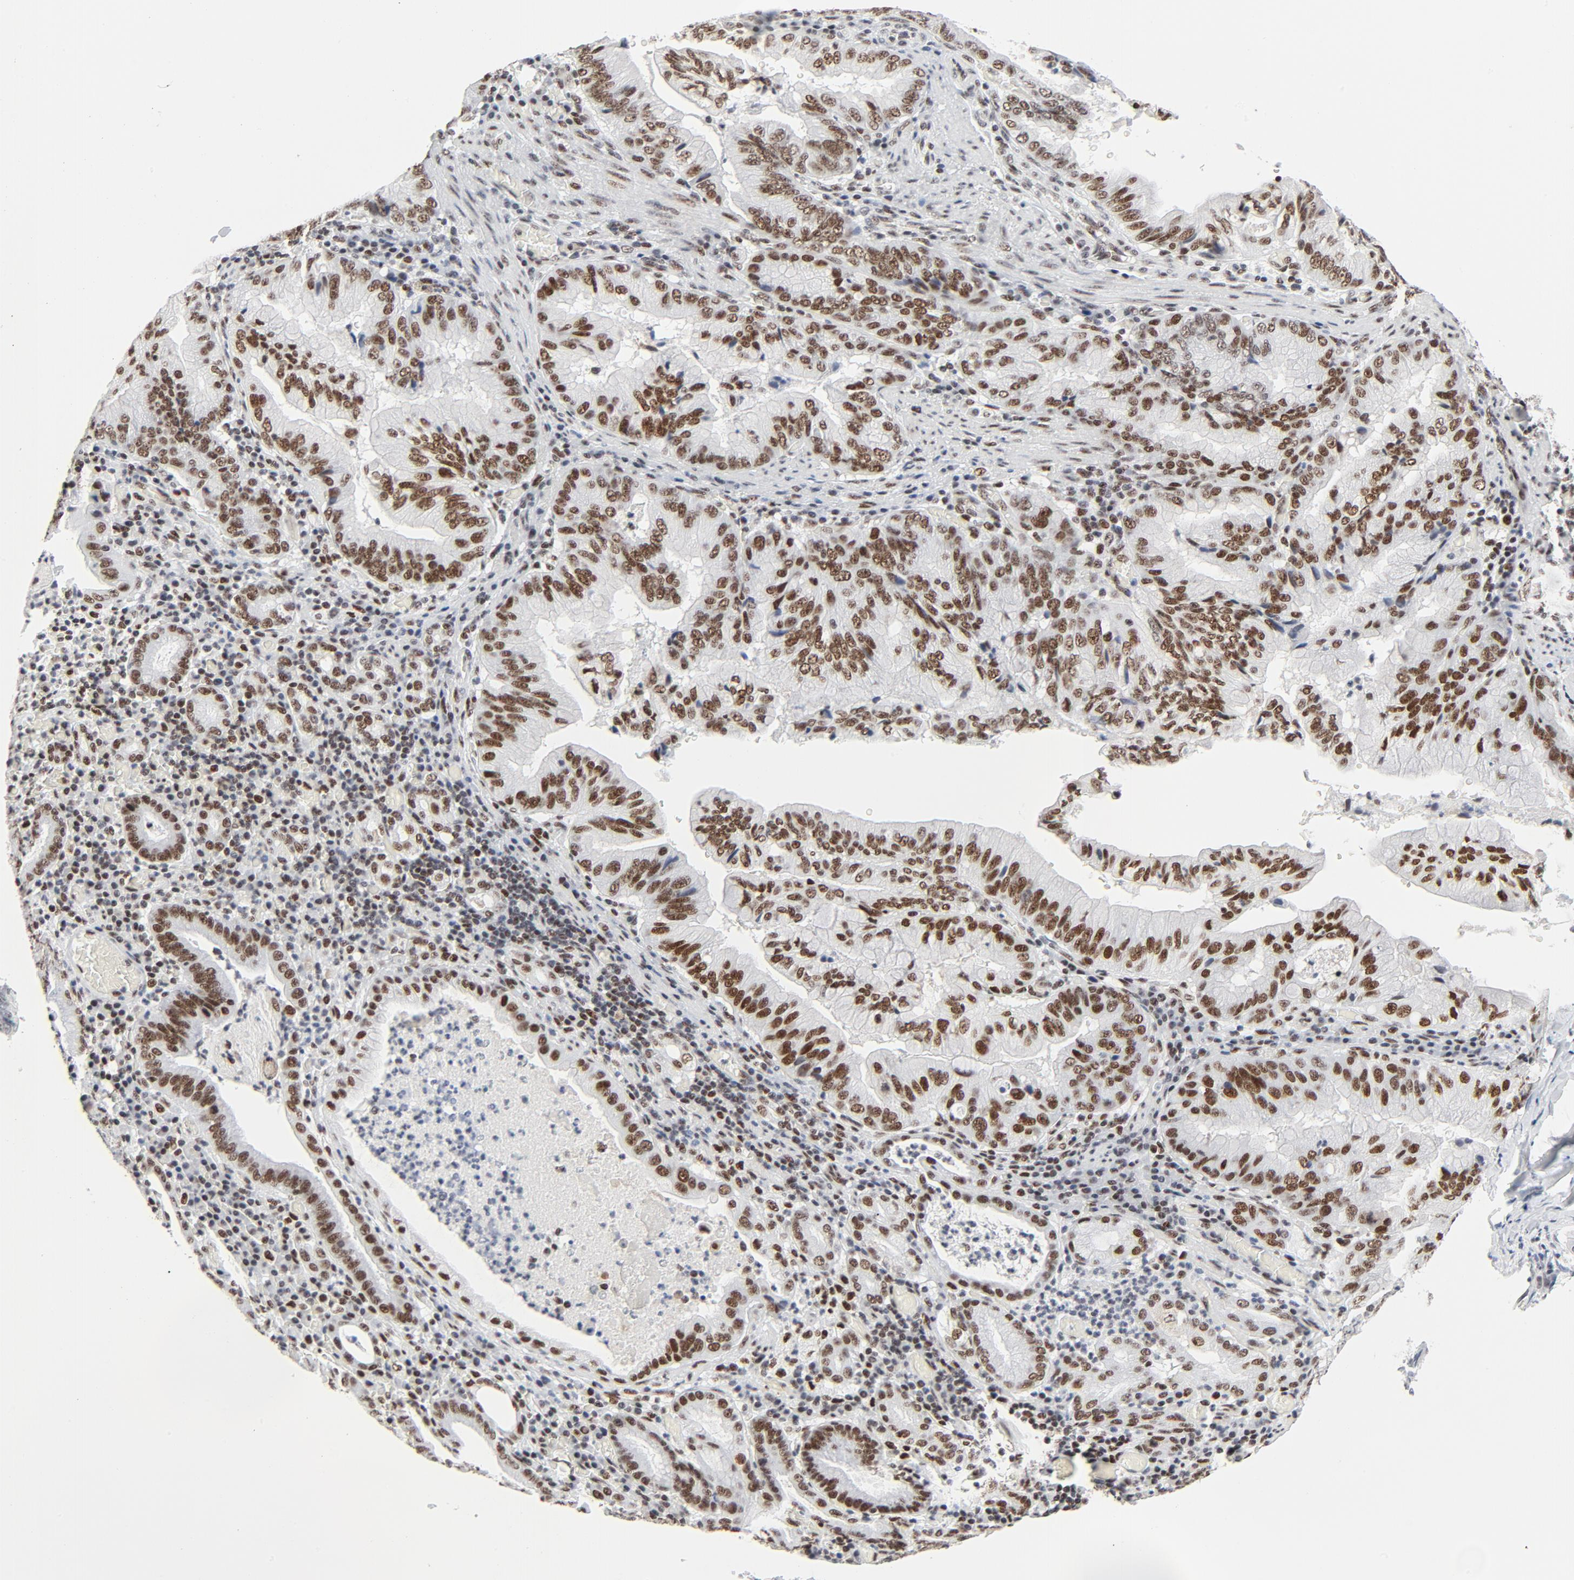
{"staining": {"intensity": "moderate", "quantity": ">75%", "location": "nuclear"}, "tissue": "stomach cancer", "cell_type": "Tumor cells", "image_type": "cancer", "snomed": [{"axis": "morphology", "description": "Adenocarcinoma, NOS"}, {"axis": "topography", "description": "Stomach, upper"}], "caption": "The immunohistochemical stain highlights moderate nuclear staining in tumor cells of stomach cancer (adenocarcinoma) tissue.", "gene": "GTF2H1", "patient": {"sex": "male", "age": 80}}